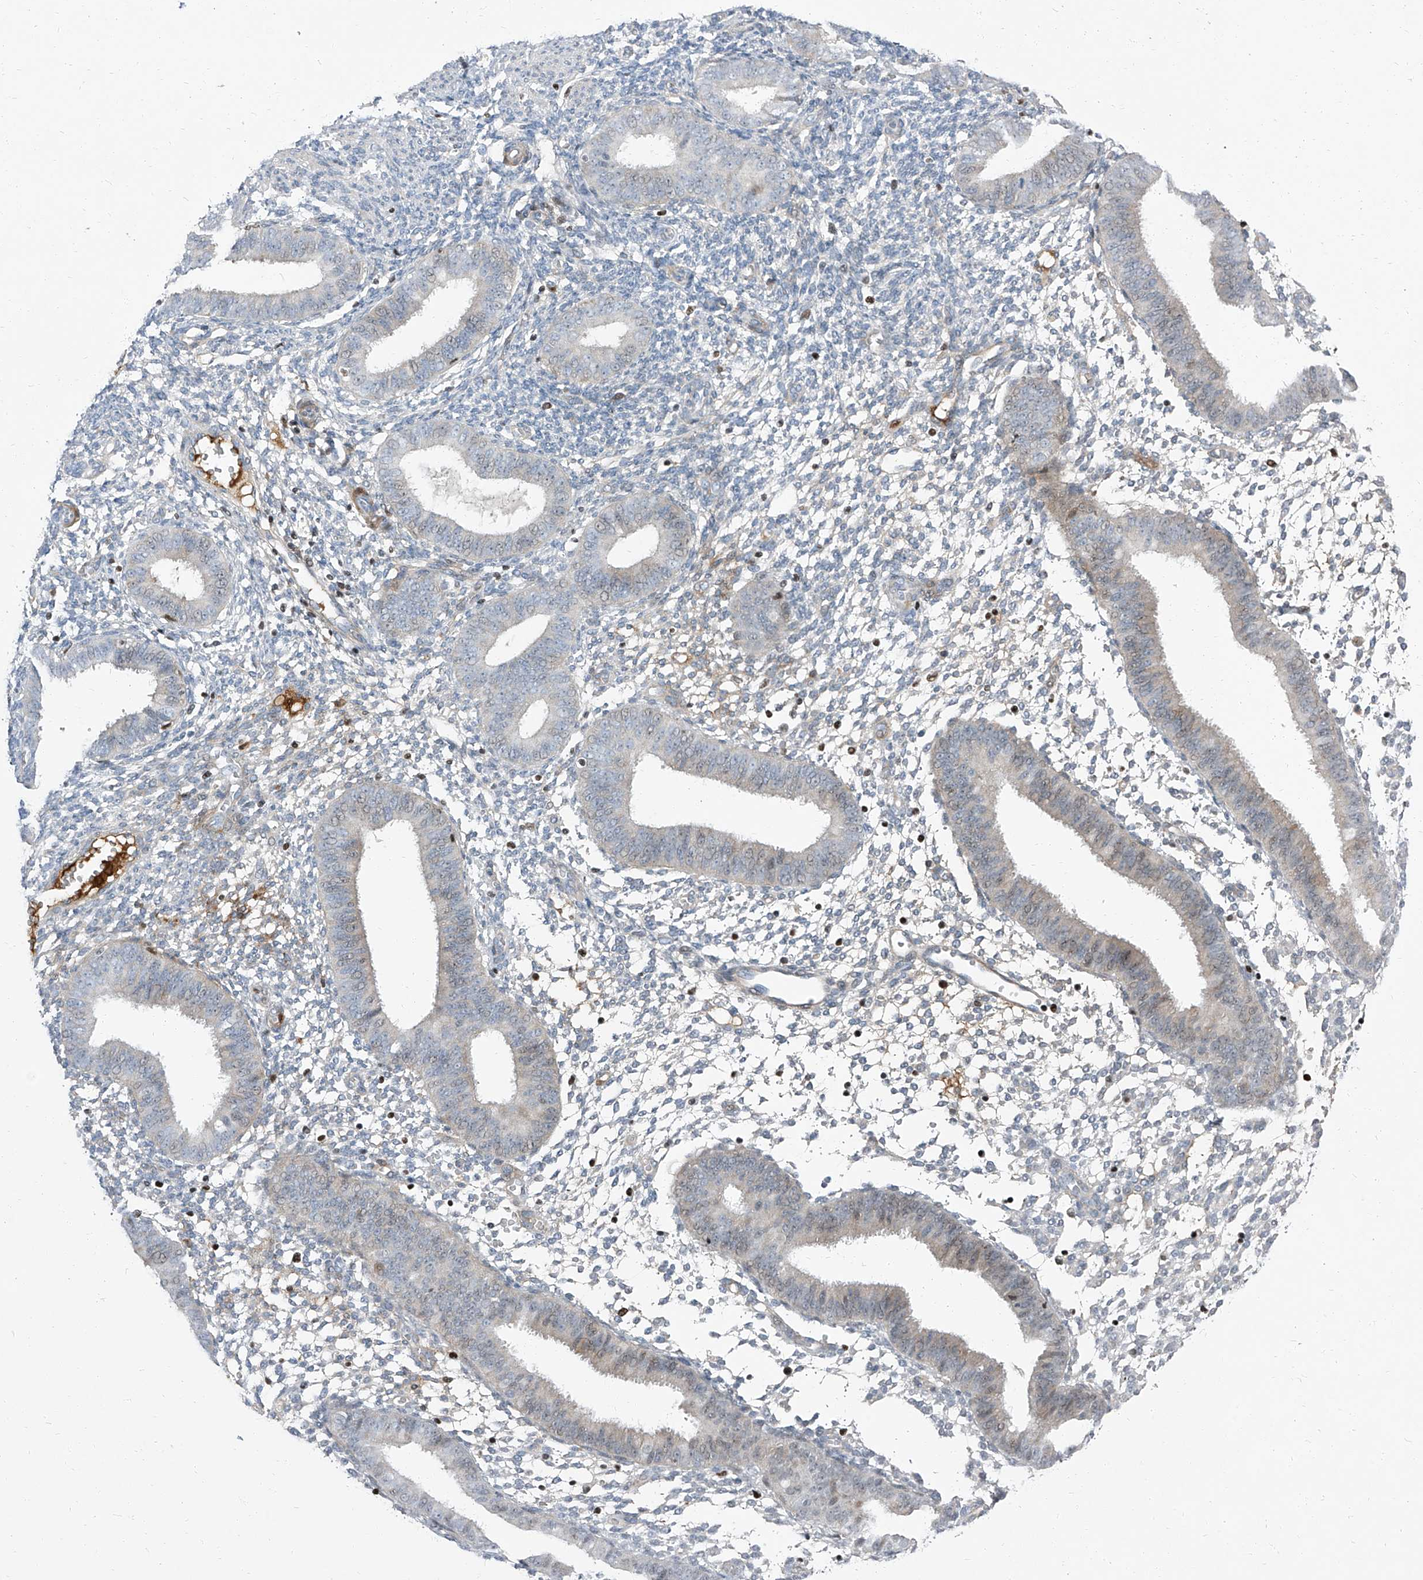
{"staining": {"intensity": "negative", "quantity": "none", "location": "none"}, "tissue": "endometrium", "cell_type": "Cells in endometrial stroma", "image_type": "normal", "snomed": [{"axis": "morphology", "description": "Normal tissue, NOS"}, {"axis": "topography", "description": "Uterus"}, {"axis": "topography", "description": "Endometrium"}], "caption": "Immunohistochemistry of unremarkable endometrium reveals no expression in cells in endometrial stroma. The staining was performed using DAB to visualize the protein expression in brown, while the nuclei were stained in blue with hematoxylin (Magnification: 20x).", "gene": "HOXA3", "patient": {"sex": "female", "age": 48}}